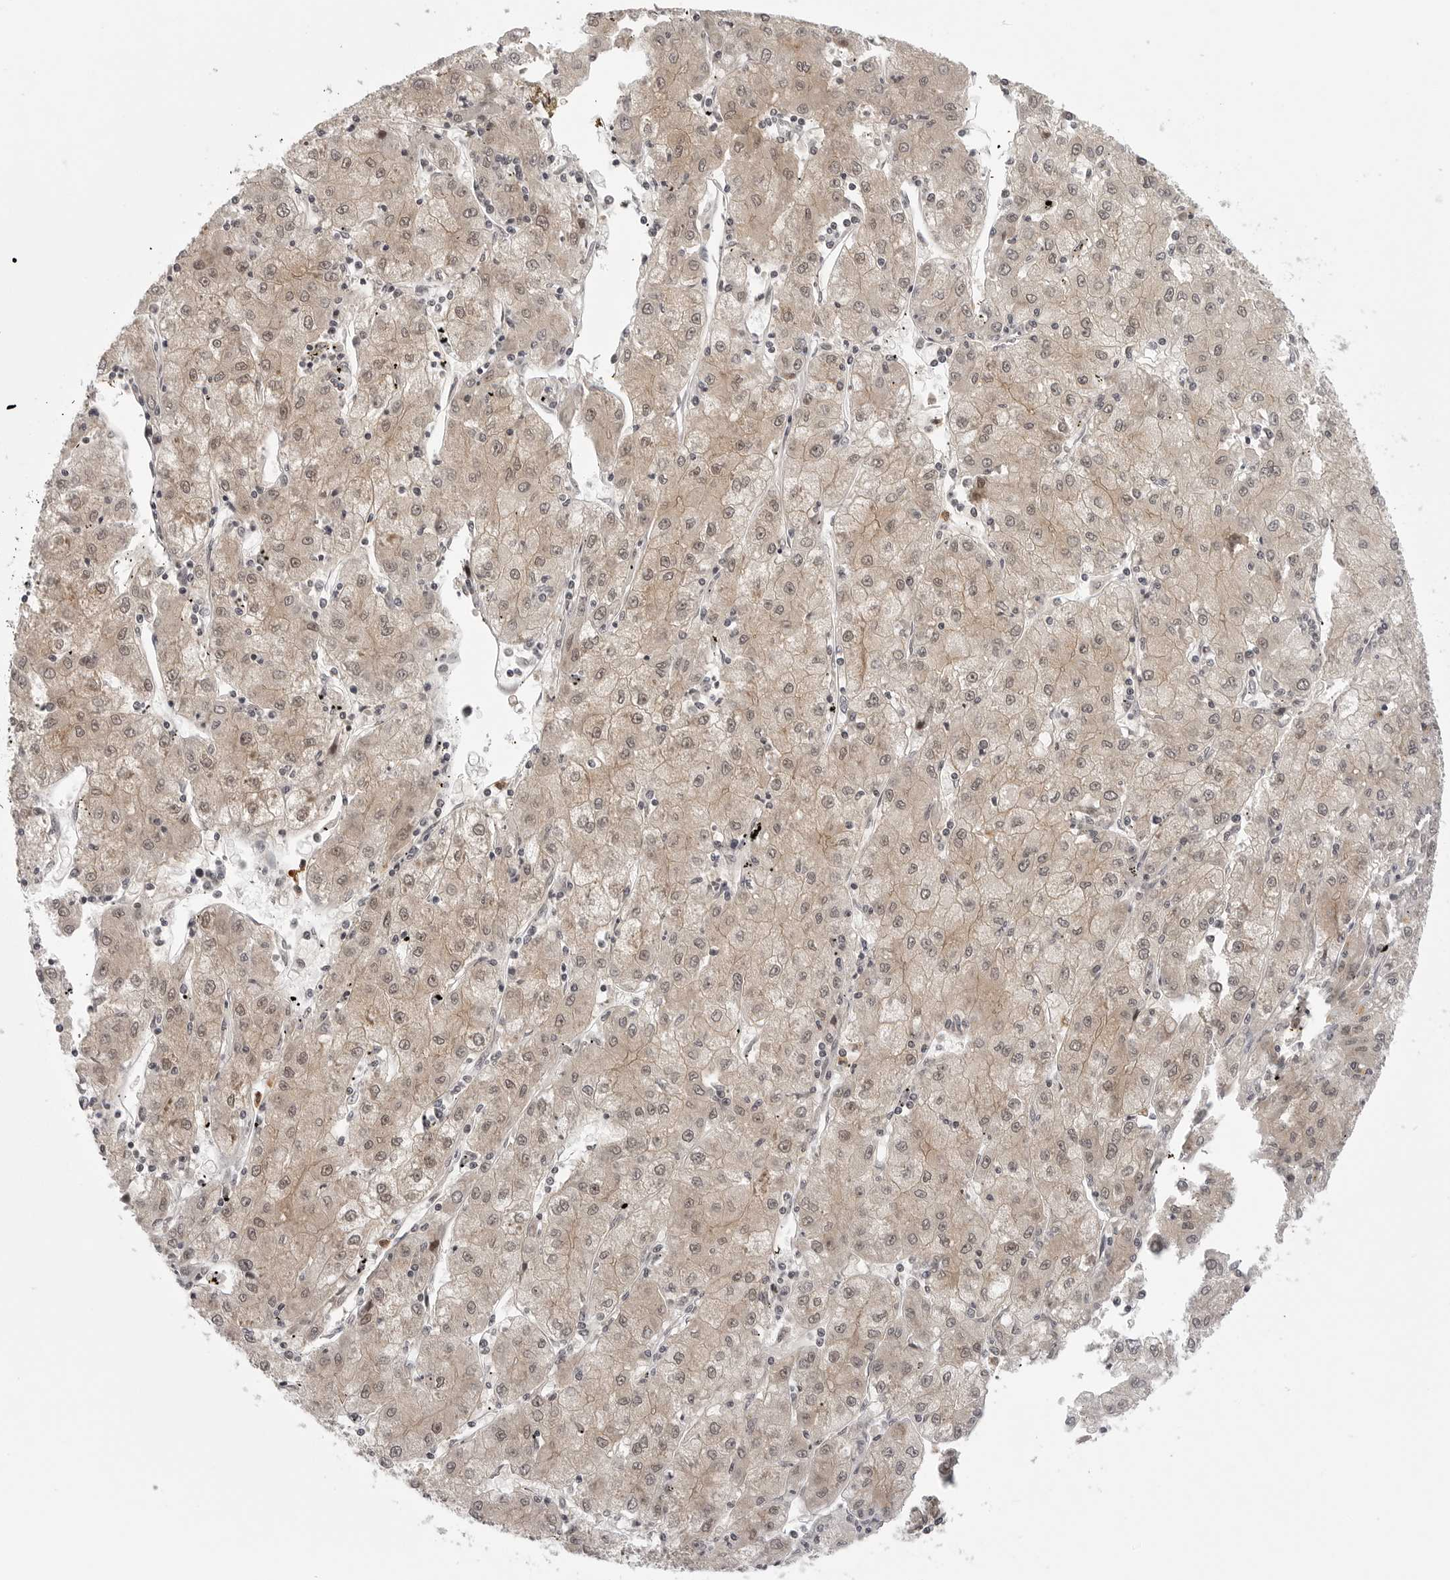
{"staining": {"intensity": "weak", "quantity": ">75%", "location": "cytoplasmic/membranous,nuclear"}, "tissue": "liver cancer", "cell_type": "Tumor cells", "image_type": "cancer", "snomed": [{"axis": "morphology", "description": "Carcinoma, Hepatocellular, NOS"}, {"axis": "topography", "description": "Liver"}], "caption": "IHC (DAB) staining of liver cancer (hepatocellular carcinoma) shows weak cytoplasmic/membranous and nuclear protein expression in about >75% of tumor cells.", "gene": "PEG3", "patient": {"sex": "male", "age": 72}}